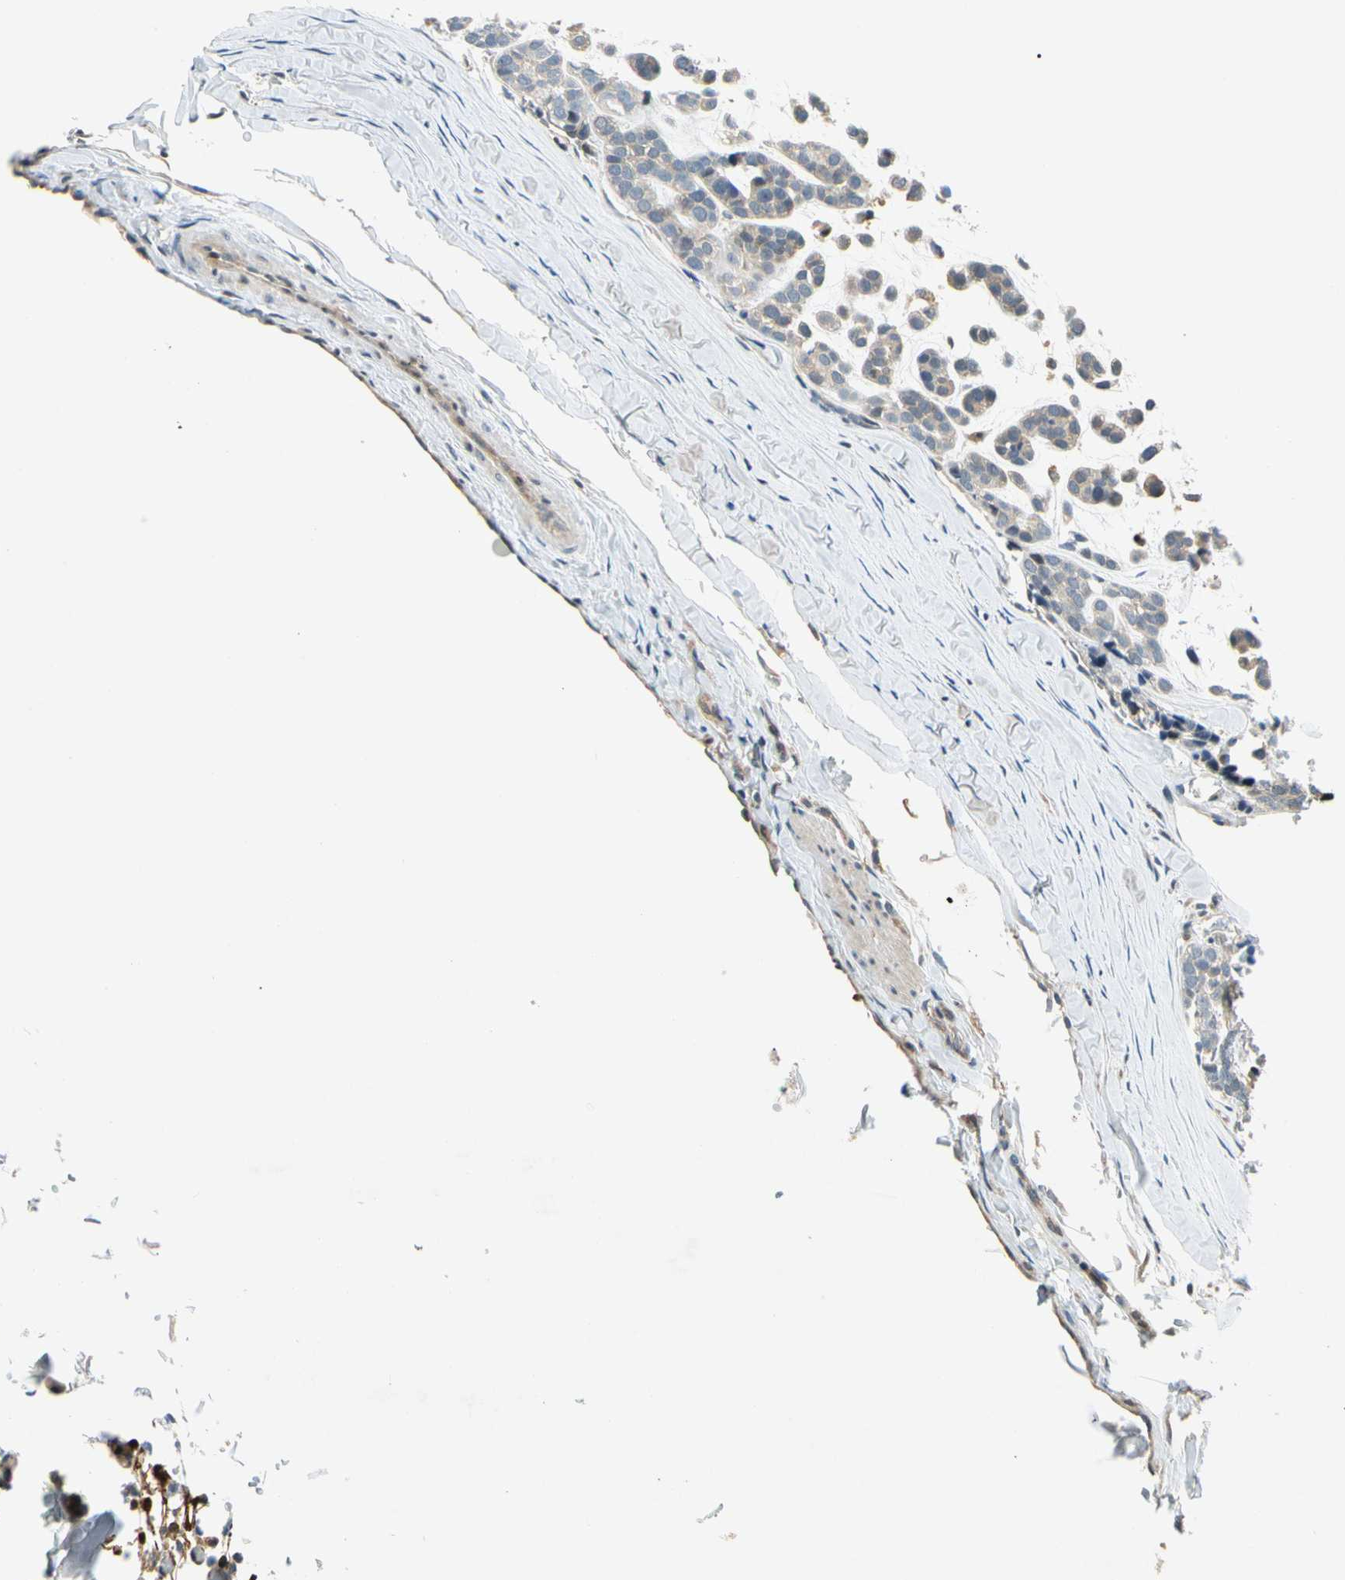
{"staining": {"intensity": "weak", "quantity": "25%-75%", "location": "cytoplasmic/membranous"}, "tissue": "head and neck cancer", "cell_type": "Tumor cells", "image_type": "cancer", "snomed": [{"axis": "morphology", "description": "Adenocarcinoma, NOS"}, {"axis": "morphology", "description": "Adenoma, NOS"}, {"axis": "topography", "description": "Head-Neck"}], "caption": "This is an image of immunohistochemistry (IHC) staining of head and neck adenoma, which shows weak staining in the cytoplasmic/membranous of tumor cells.", "gene": "GATD1", "patient": {"sex": "female", "age": 55}}